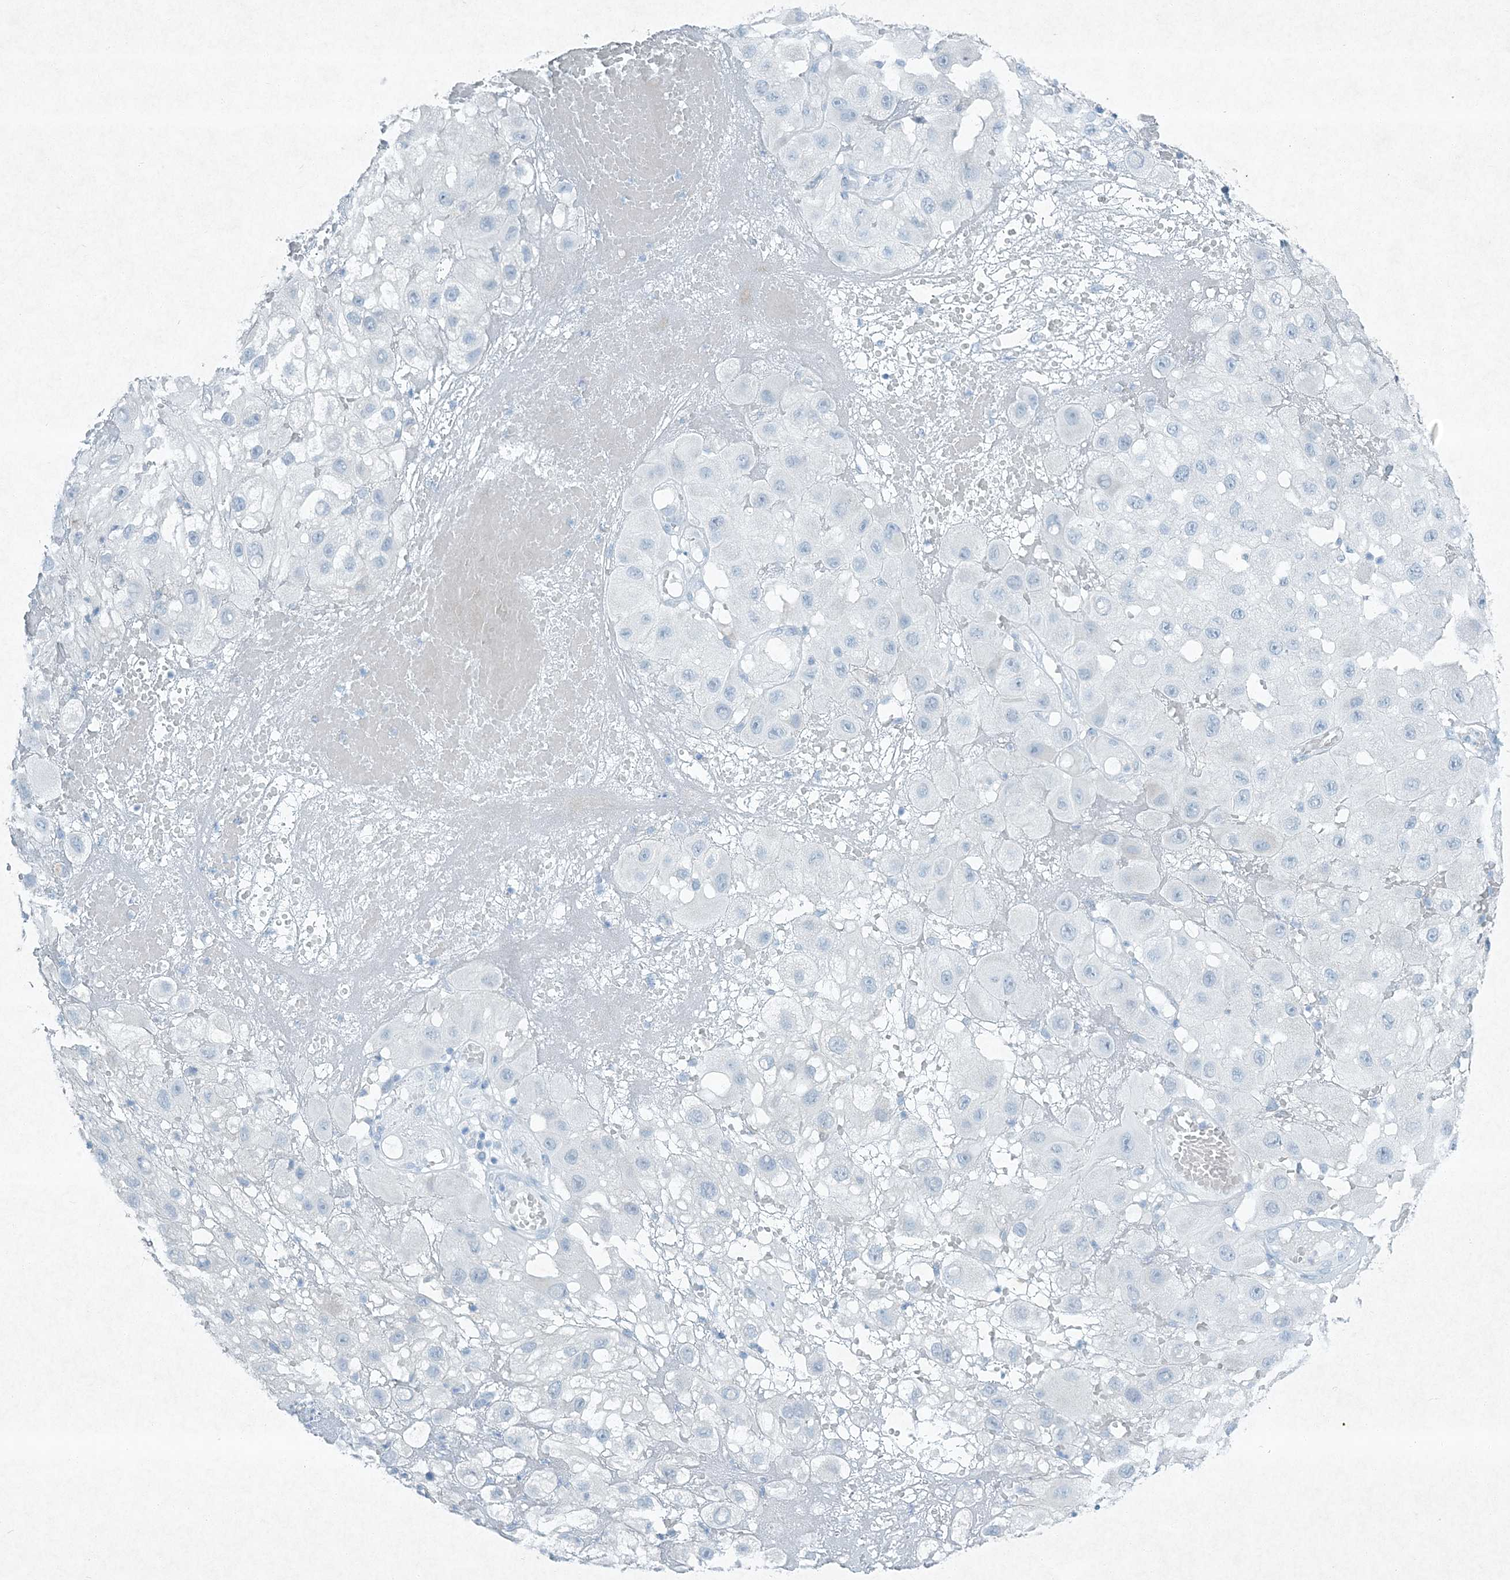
{"staining": {"intensity": "negative", "quantity": "none", "location": "none"}, "tissue": "melanoma", "cell_type": "Tumor cells", "image_type": "cancer", "snomed": [{"axis": "morphology", "description": "Malignant melanoma, NOS"}, {"axis": "topography", "description": "Skin"}], "caption": "The histopathology image shows no significant expression in tumor cells of melanoma.", "gene": "PGM5", "patient": {"sex": "female", "age": 81}}